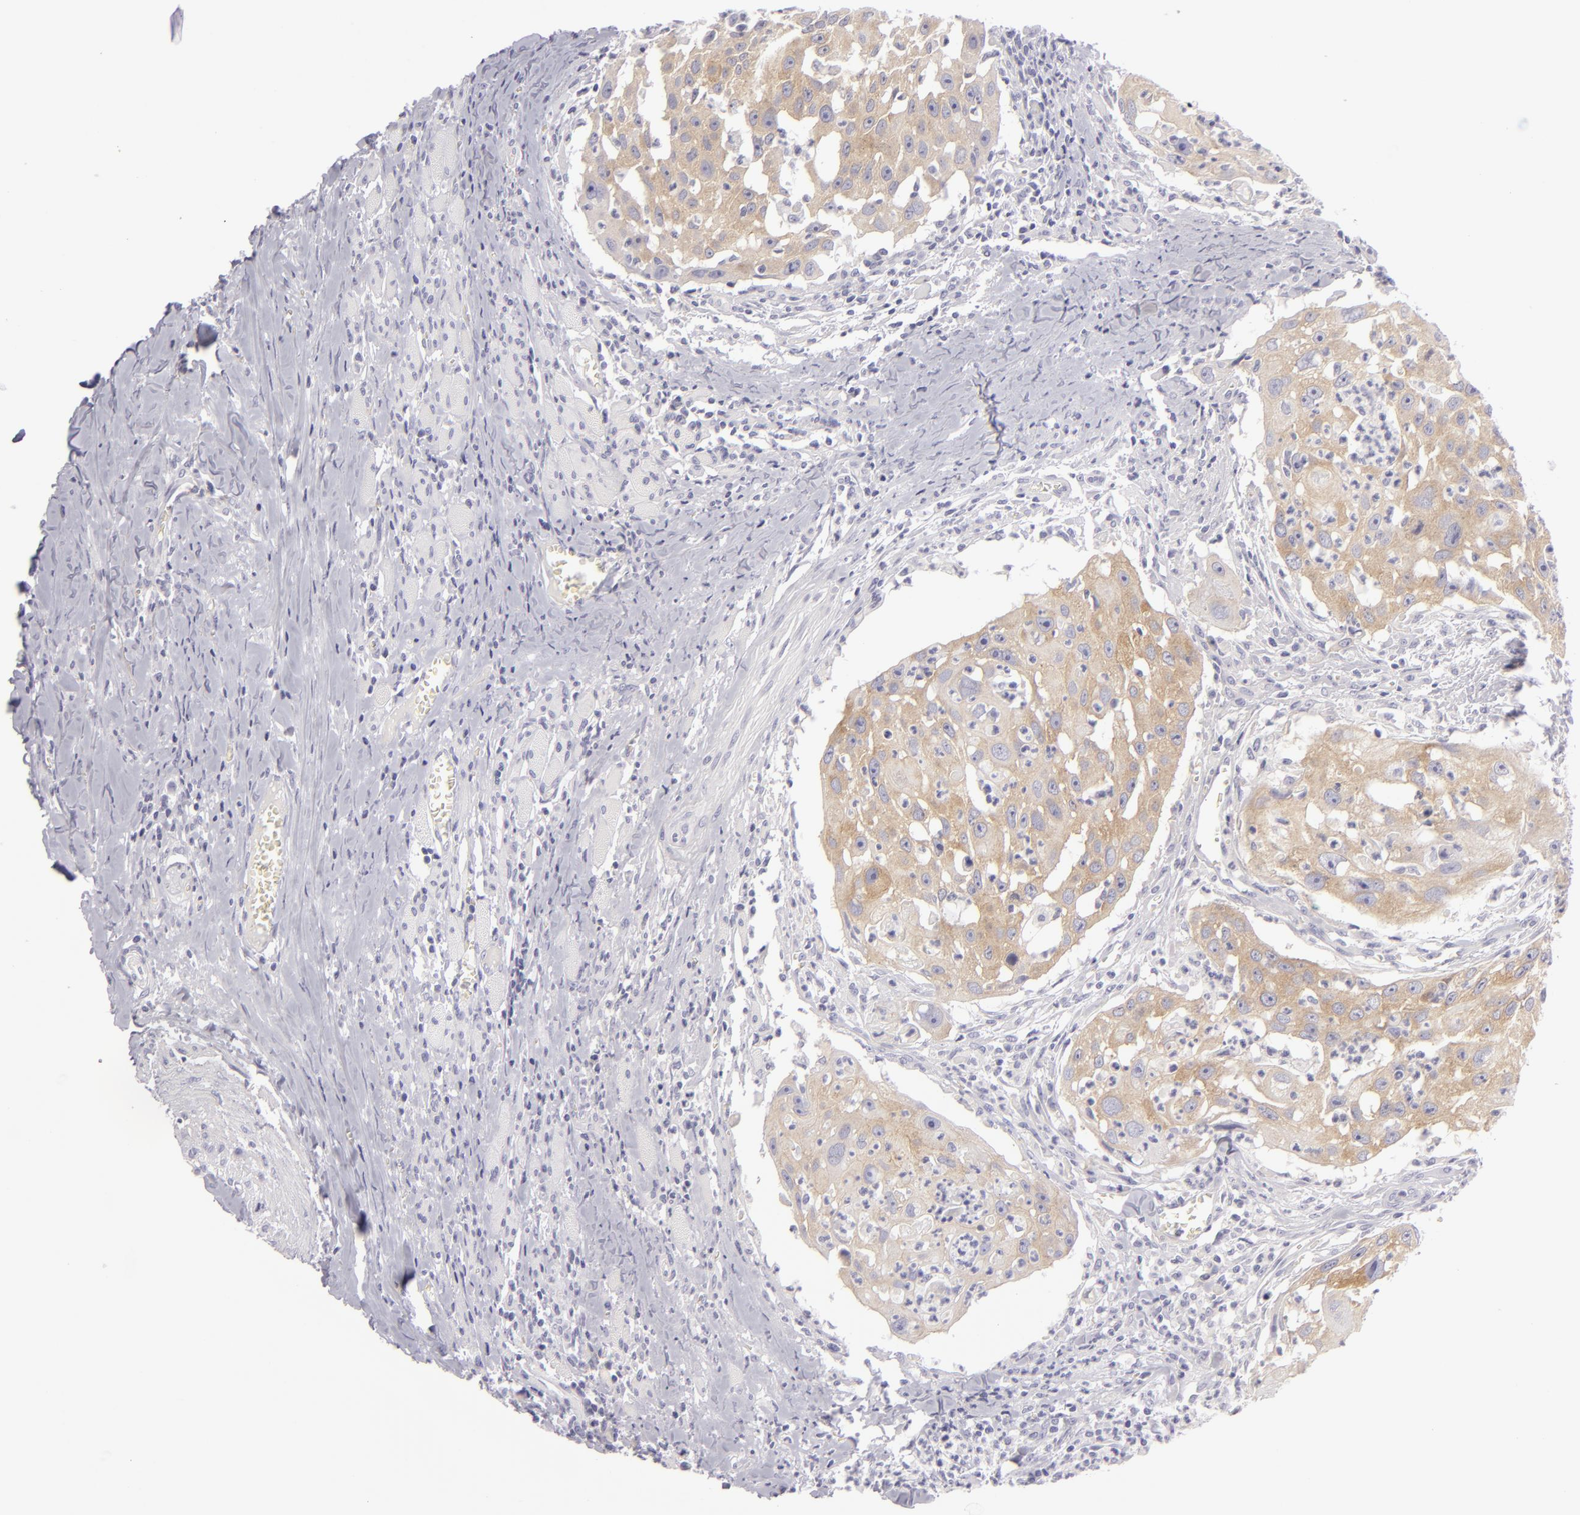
{"staining": {"intensity": "weak", "quantity": "<25%", "location": "cytoplasmic/membranous"}, "tissue": "head and neck cancer", "cell_type": "Tumor cells", "image_type": "cancer", "snomed": [{"axis": "morphology", "description": "Squamous cell carcinoma, NOS"}, {"axis": "topography", "description": "Head-Neck"}], "caption": "Immunohistochemical staining of human head and neck cancer displays no significant expression in tumor cells.", "gene": "DLG4", "patient": {"sex": "male", "age": 64}}